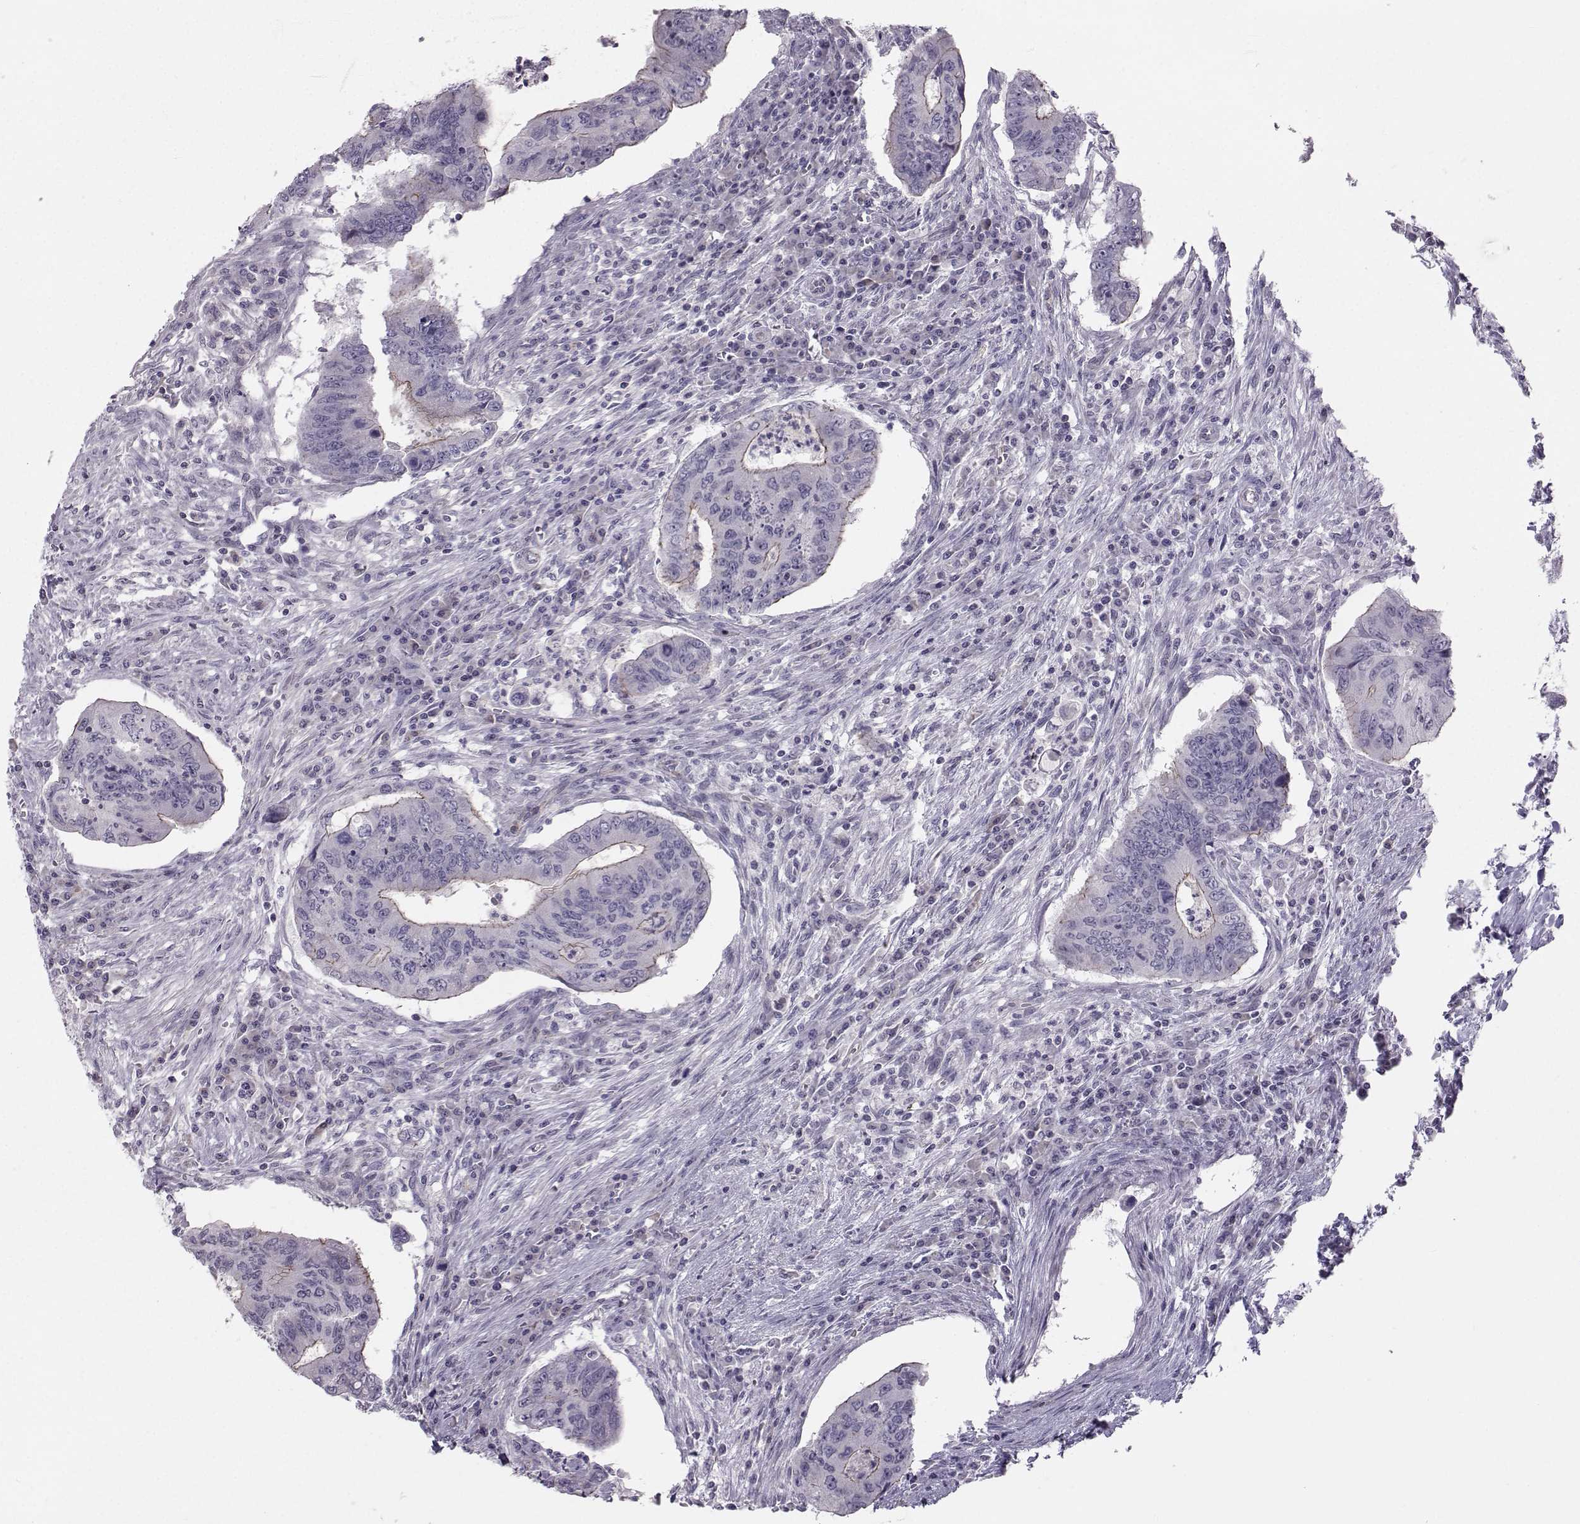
{"staining": {"intensity": "weak", "quantity": "<25%", "location": "cytoplasmic/membranous"}, "tissue": "colorectal cancer", "cell_type": "Tumor cells", "image_type": "cancer", "snomed": [{"axis": "morphology", "description": "Adenocarcinoma, NOS"}, {"axis": "topography", "description": "Colon"}], "caption": "Immunohistochemistry (IHC) histopathology image of neoplastic tissue: human colorectal cancer (adenocarcinoma) stained with DAB (3,3'-diaminobenzidine) exhibits no significant protein expression in tumor cells.", "gene": "MAST1", "patient": {"sex": "male", "age": 53}}